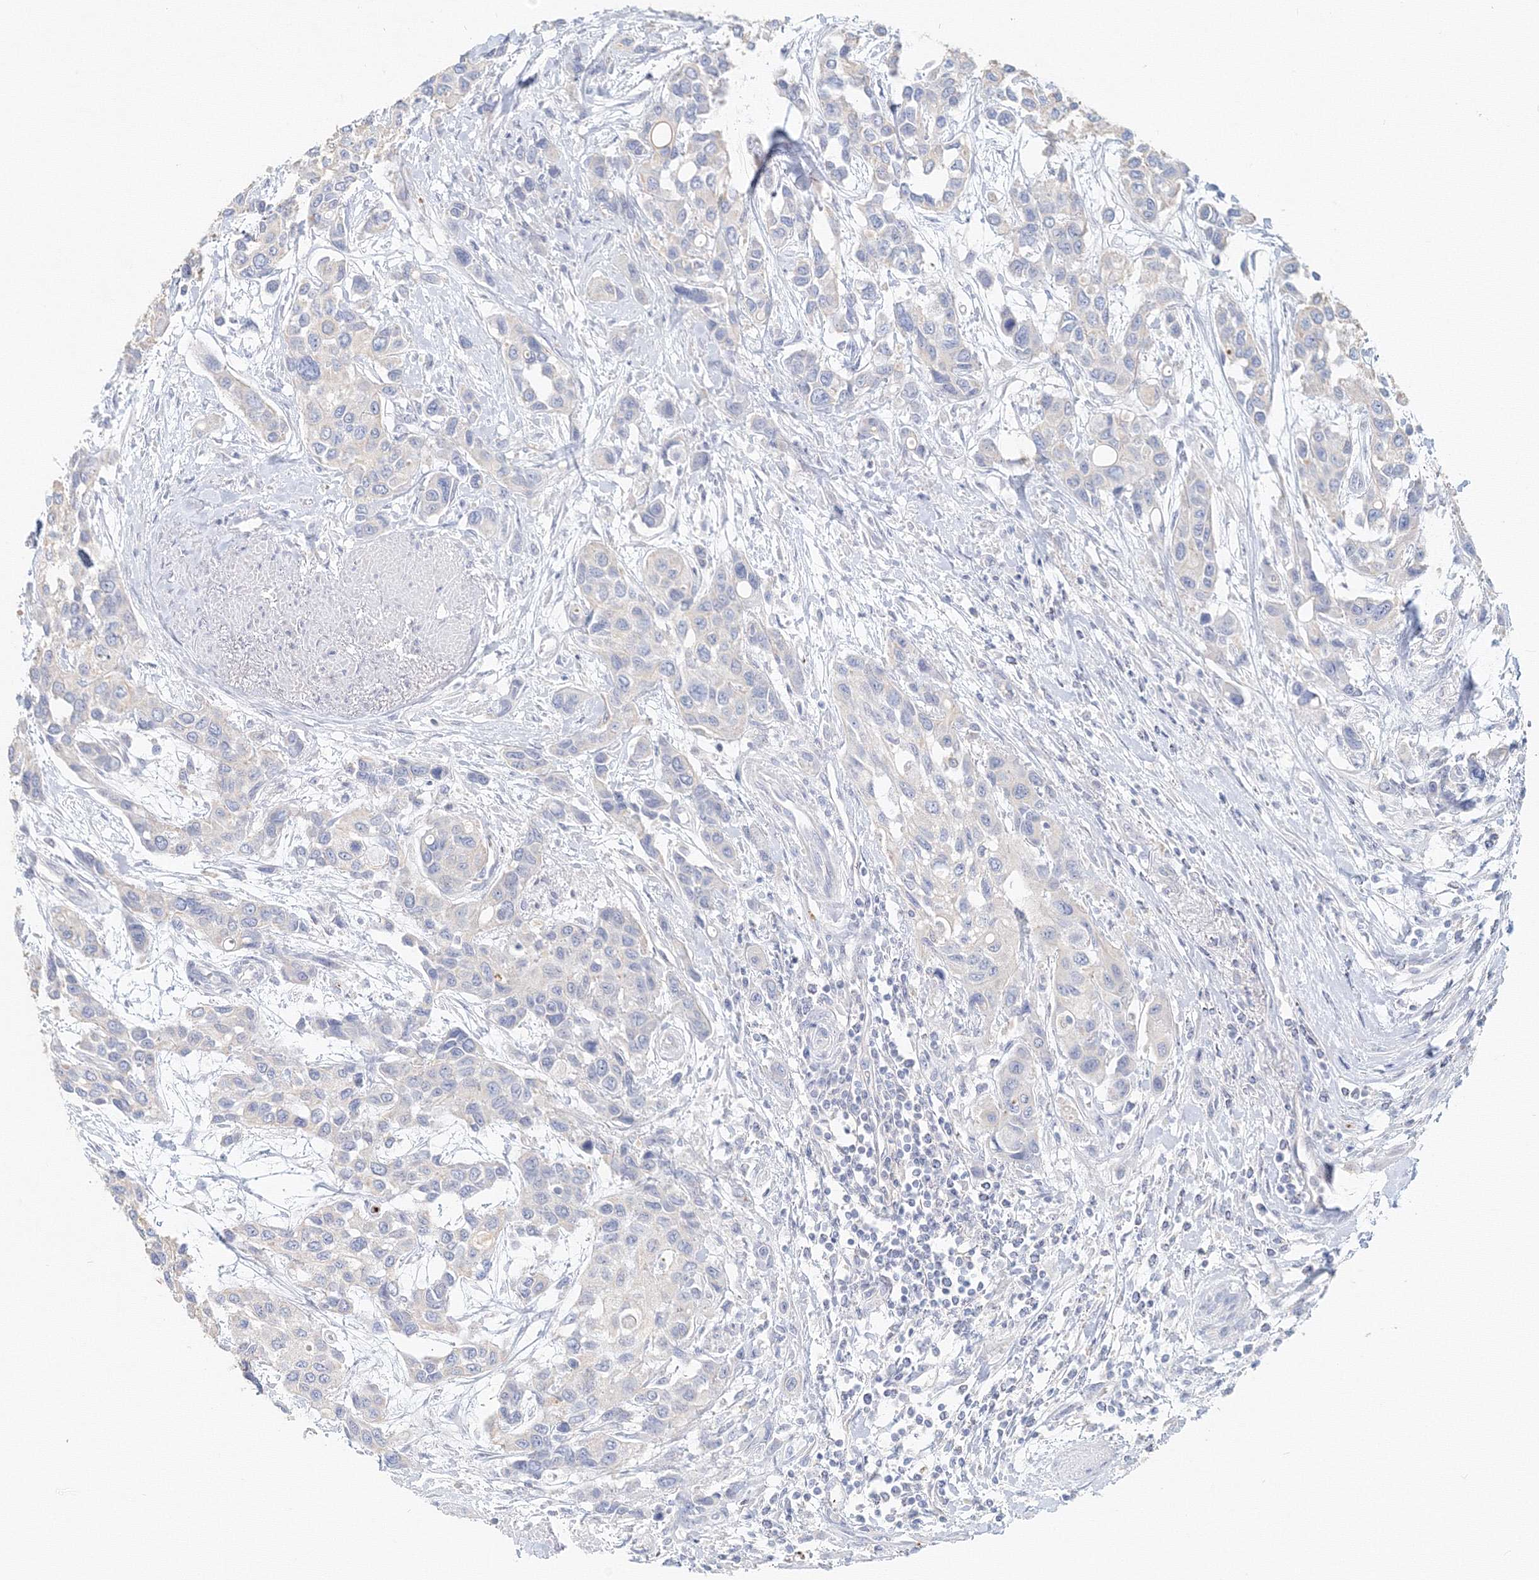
{"staining": {"intensity": "negative", "quantity": "none", "location": "none"}, "tissue": "urothelial cancer", "cell_type": "Tumor cells", "image_type": "cancer", "snomed": [{"axis": "morphology", "description": "Normal tissue, NOS"}, {"axis": "morphology", "description": "Urothelial carcinoma, High grade"}, {"axis": "topography", "description": "Vascular tissue"}, {"axis": "topography", "description": "Urinary bladder"}], "caption": "Immunohistochemistry image of neoplastic tissue: urothelial cancer stained with DAB reveals no significant protein positivity in tumor cells.", "gene": "MMRN1", "patient": {"sex": "female", "age": 56}}